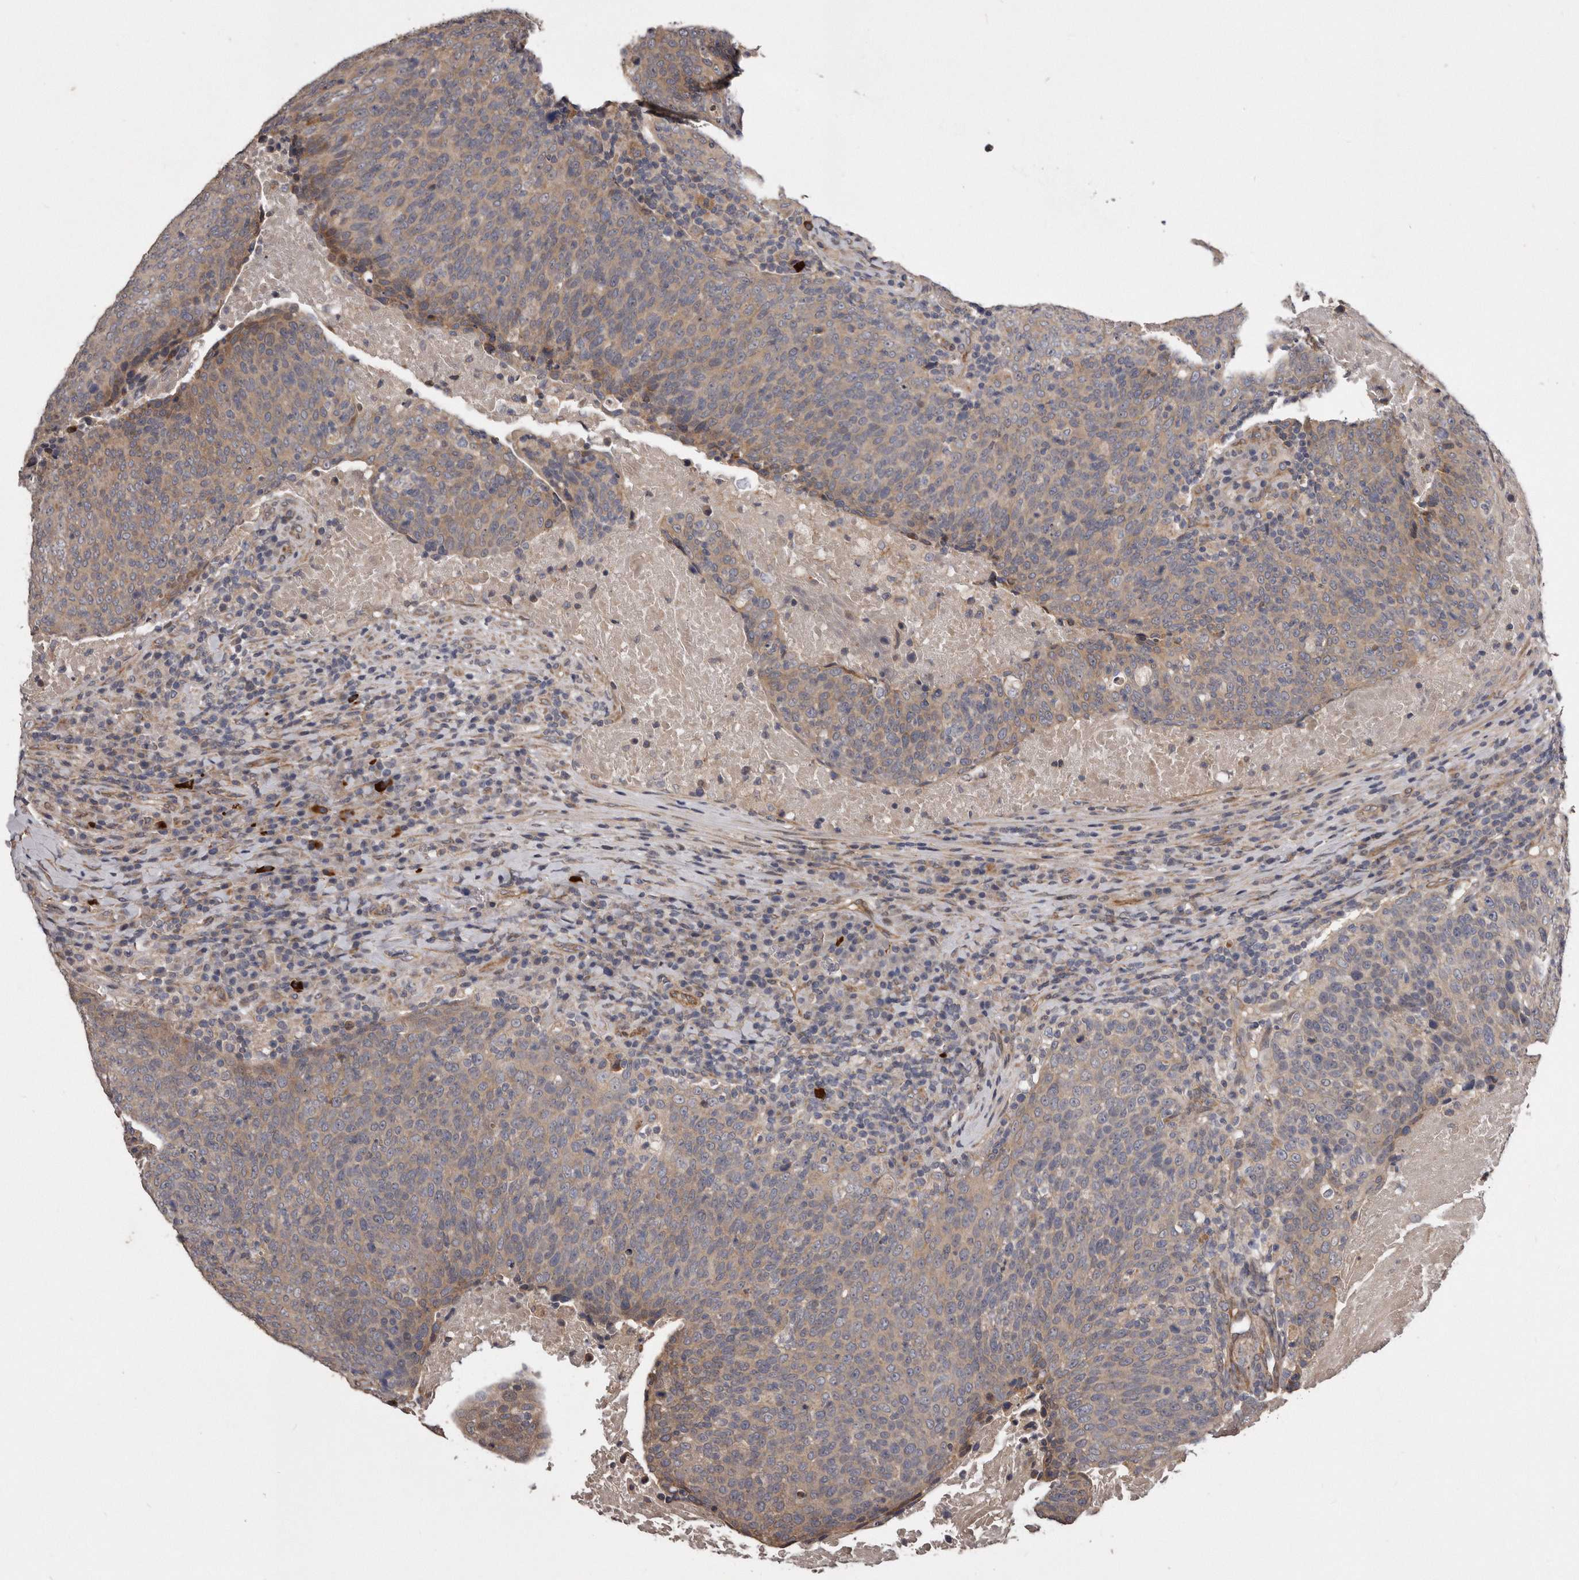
{"staining": {"intensity": "moderate", "quantity": "25%-75%", "location": "cytoplasmic/membranous"}, "tissue": "head and neck cancer", "cell_type": "Tumor cells", "image_type": "cancer", "snomed": [{"axis": "morphology", "description": "Squamous cell carcinoma, NOS"}, {"axis": "morphology", "description": "Squamous cell carcinoma, metastatic, NOS"}, {"axis": "topography", "description": "Lymph node"}, {"axis": "topography", "description": "Head-Neck"}], "caption": "Squamous cell carcinoma (head and neck) stained with DAB (3,3'-diaminobenzidine) immunohistochemistry (IHC) demonstrates medium levels of moderate cytoplasmic/membranous positivity in about 25%-75% of tumor cells.", "gene": "ARMCX1", "patient": {"sex": "male", "age": 62}}